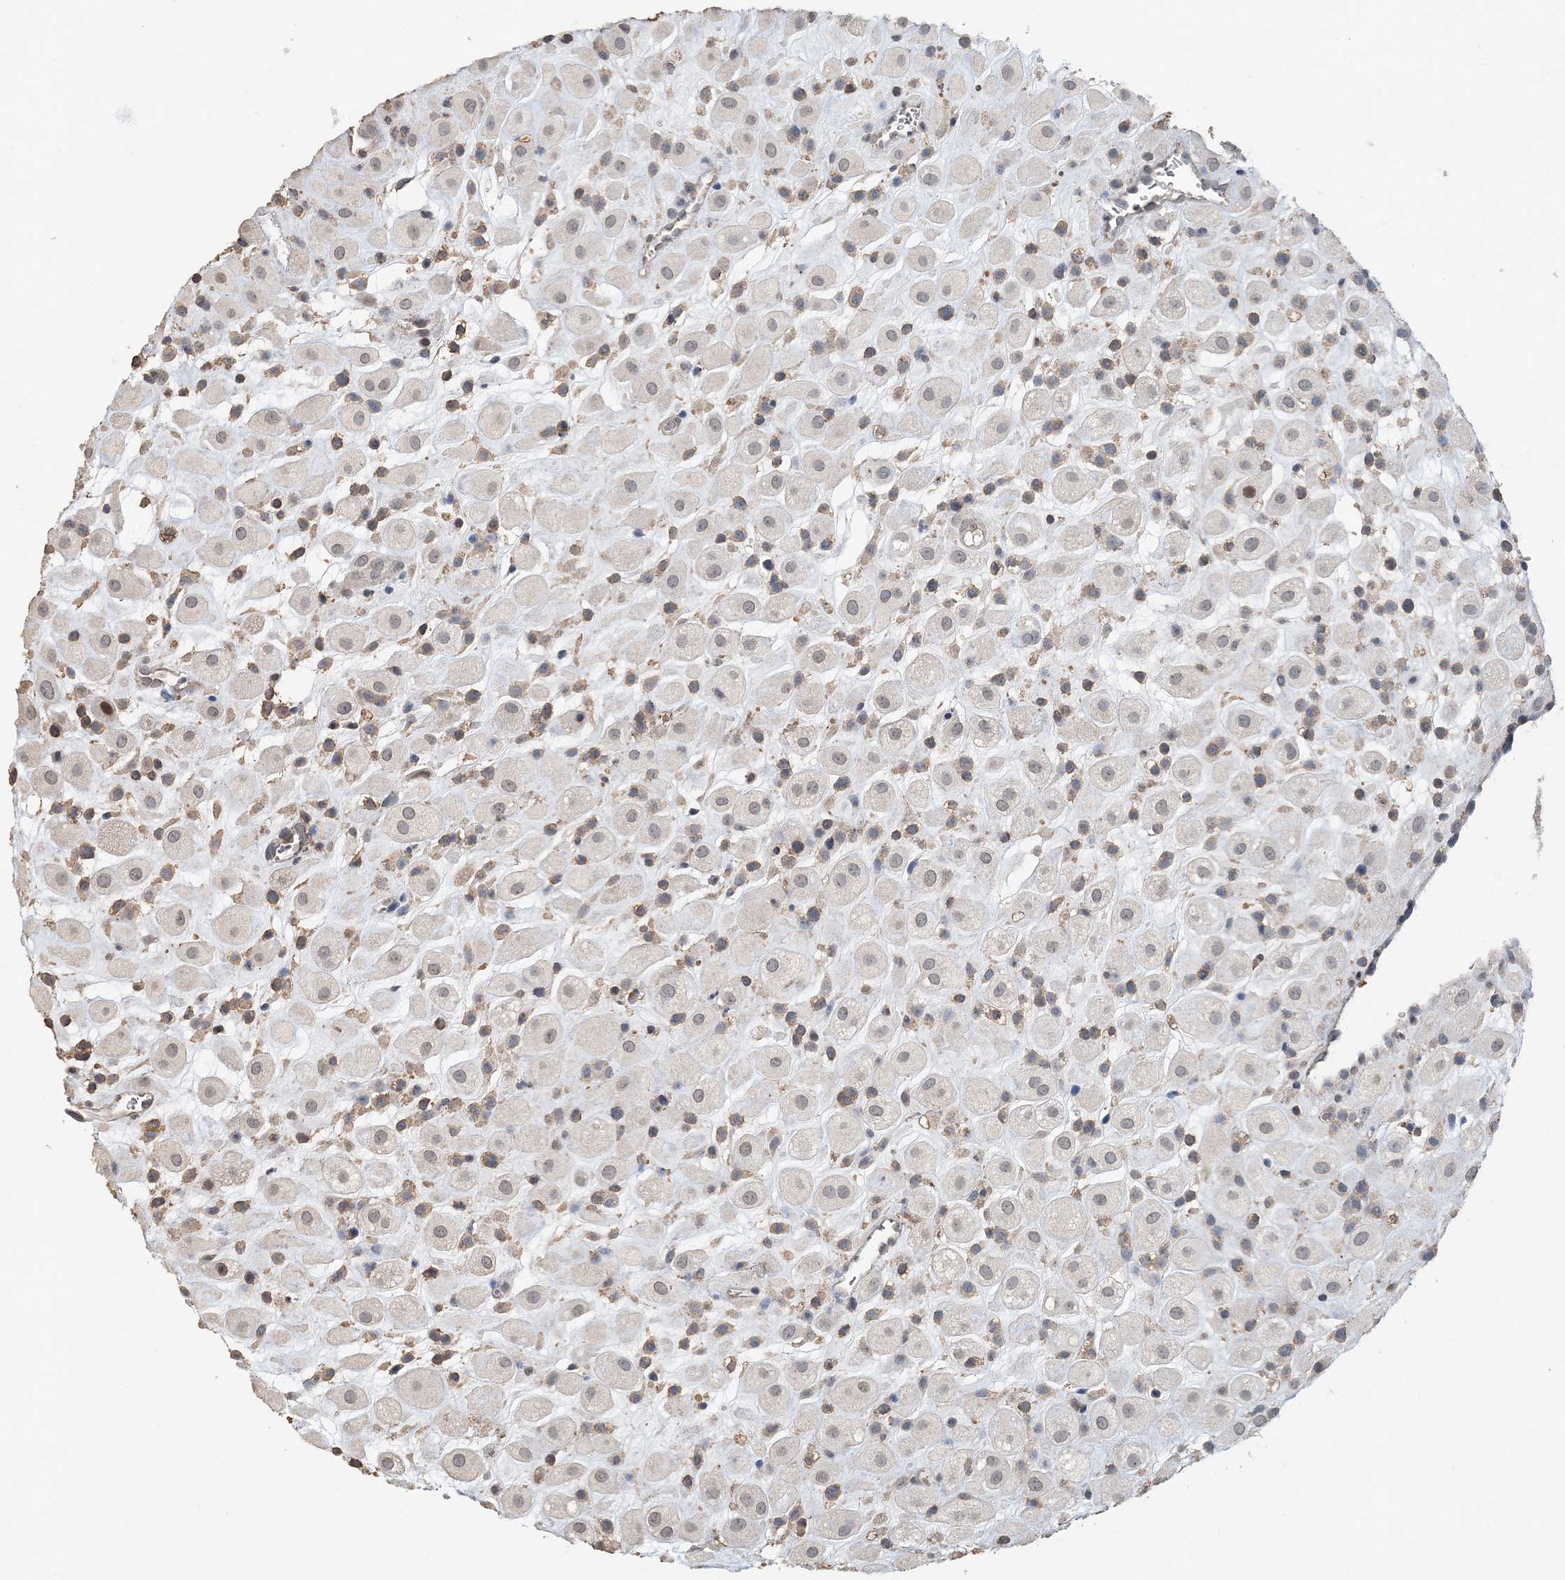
{"staining": {"intensity": "negative", "quantity": "none", "location": "none"}, "tissue": "placenta", "cell_type": "Decidual cells", "image_type": "normal", "snomed": [{"axis": "morphology", "description": "Normal tissue, NOS"}, {"axis": "topography", "description": "Placenta"}], "caption": "DAB immunohistochemical staining of normal placenta displays no significant staining in decidual cells. (Brightfield microscopy of DAB IHC at high magnification).", "gene": "FAM110A", "patient": {"sex": "female", "age": 35}}